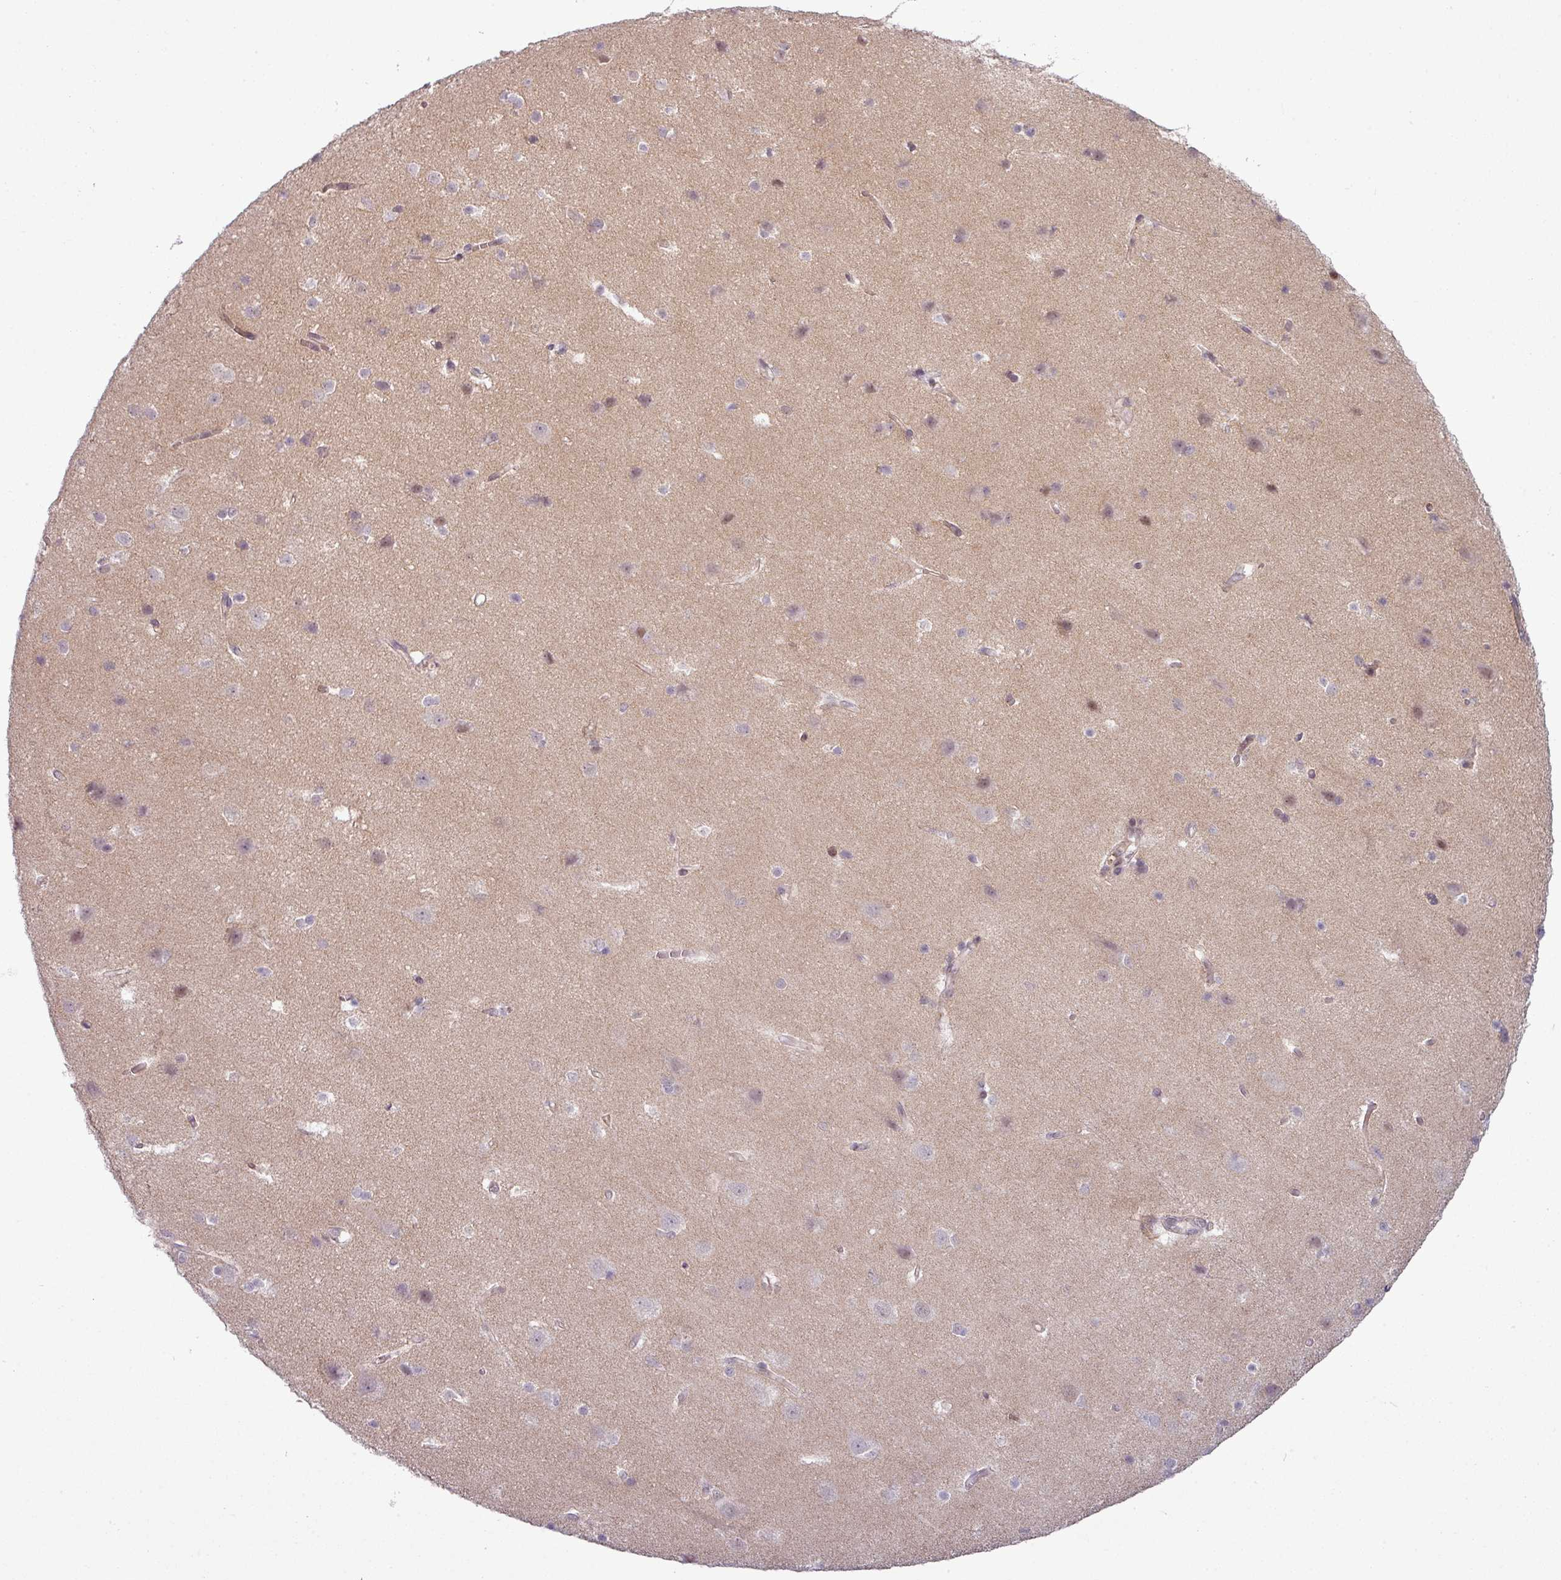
{"staining": {"intensity": "weak", "quantity": "<25%", "location": "cytoplasmic/membranous"}, "tissue": "cerebral cortex", "cell_type": "Endothelial cells", "image_type": "normal", "snomed": [{"axis": "morphology", "description": "Normal tissue, NOS"}, {"axis": "topography", "description": "Cerebral cortex"}], "caption": "DAB (3,3'-diaminobenzidine) immunohistochemical staining of normal cerebral cortex shows no significant expression in endothelial cells.", "gene": "ZC2HC1C", "patient": {"sex": "male", "age": 37}}